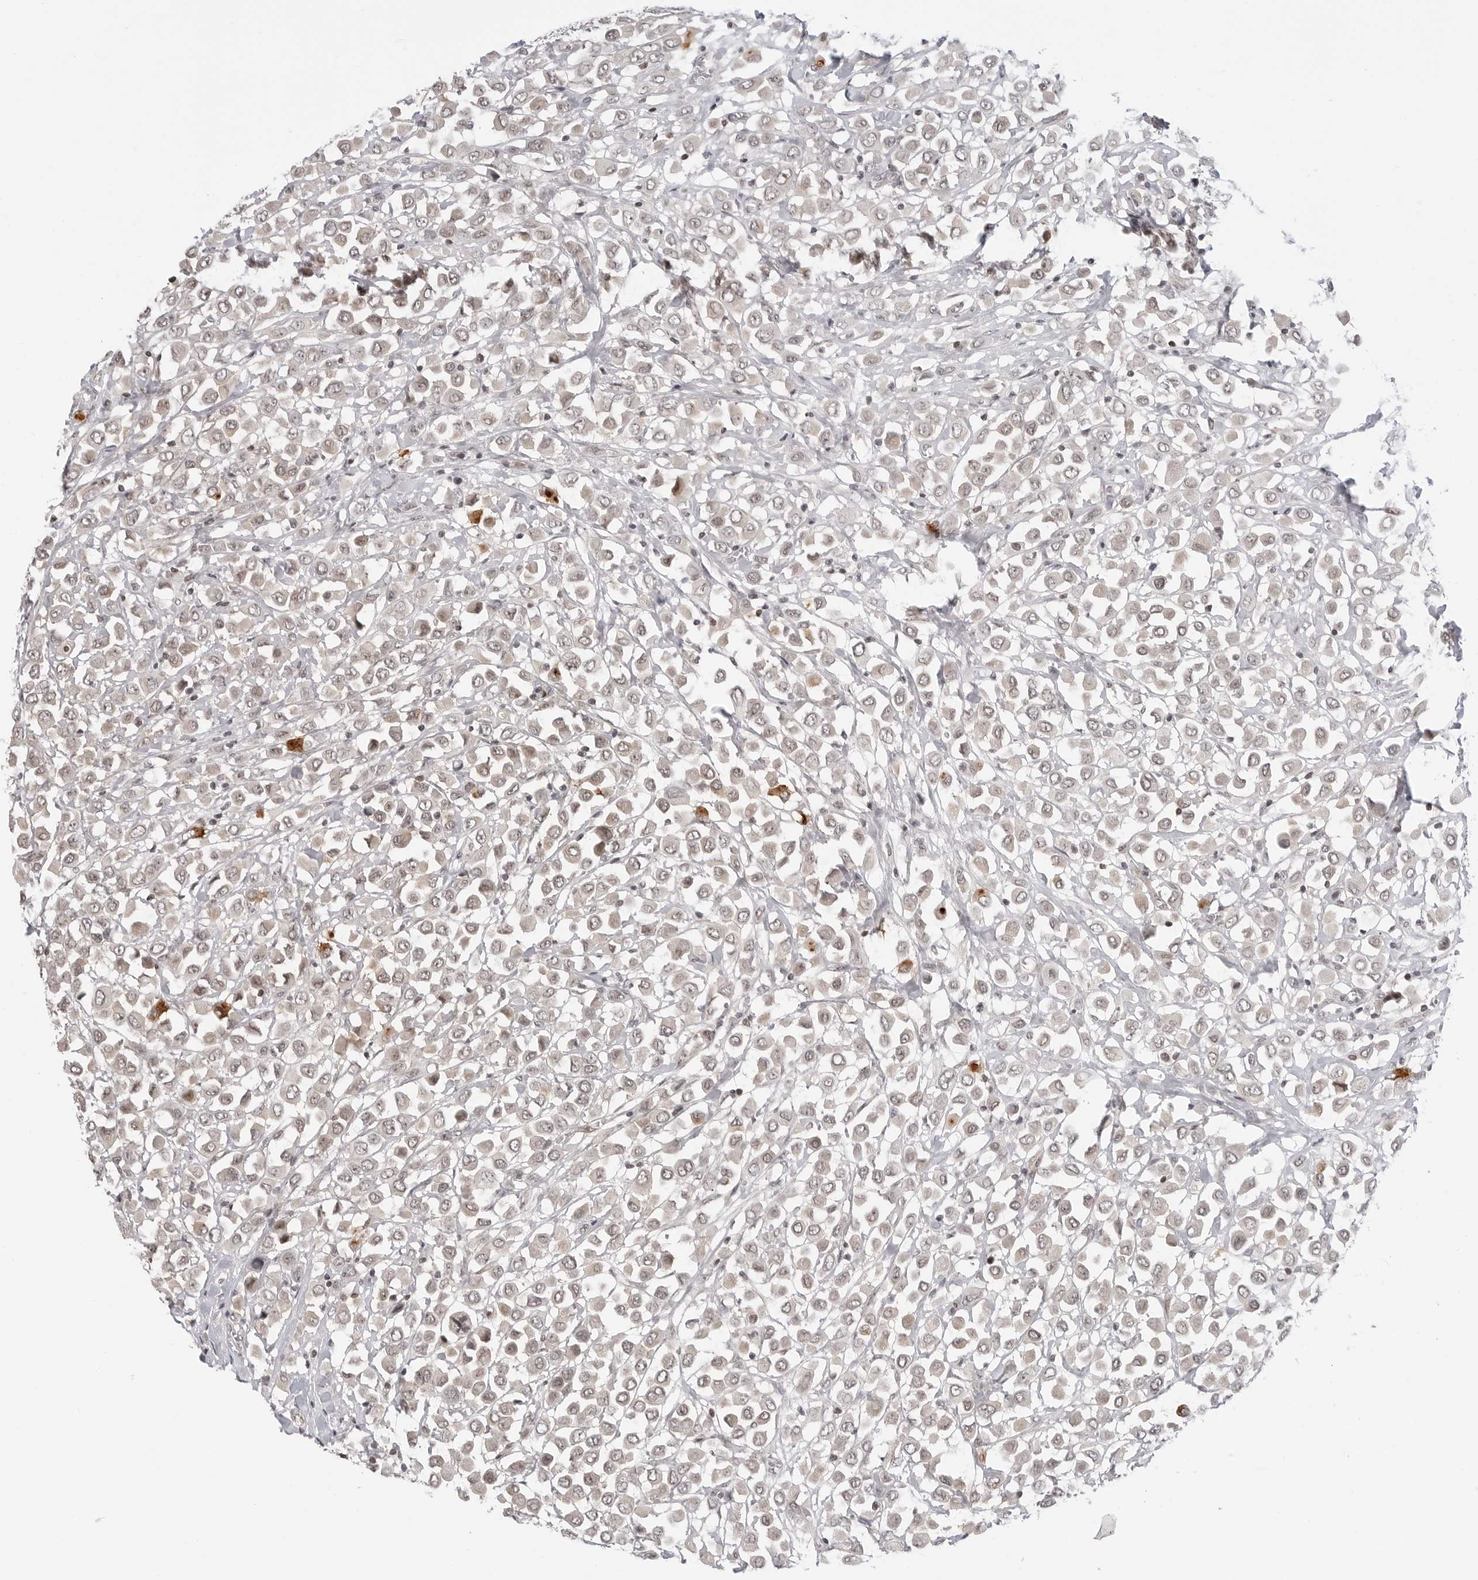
{"staining": {"intensity": "weak", "quantity": "25%-75%", "location": "cytoplasmic/membranous,nuclear"}, "tissue": "breast cancer", "cell_type": "Tumor cells", "image_type": "cancer", "snomed": [{"axis": "morphology", "description": "Duct carcinoma"}, {"axis": "topography", "description": "Breast"}], "caption": "A histopathology image of human invasive ductal carcinoma (breast) stained for a protein shows weak cytoplasmic/membranous and nuclear brown staining in tumor cells.", "gene": "C8orf33", "patient": {"sex": "female", "age": 61}}